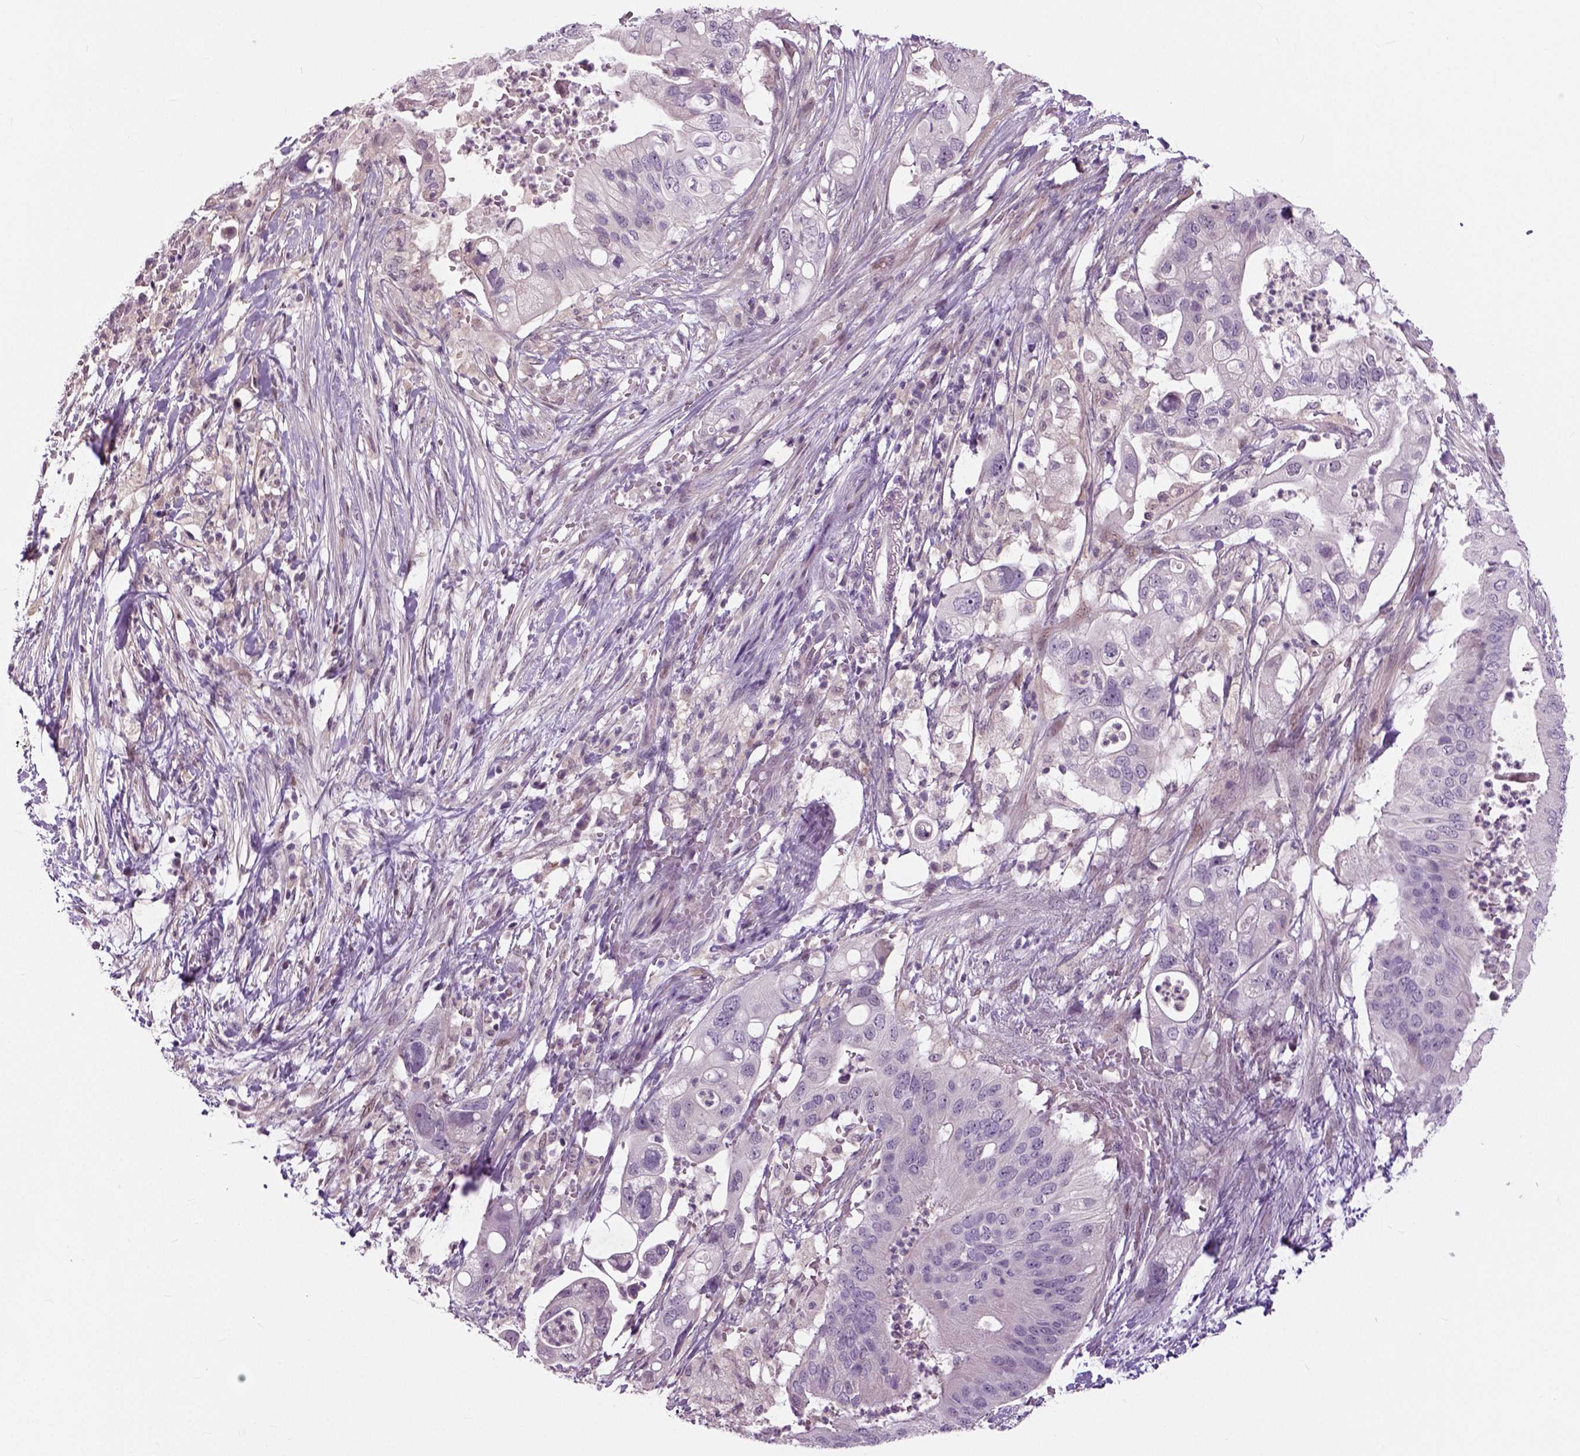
{"staining": {"intensity": "negative", "quantity": "none", "location": "none"}, "tissue": "pancreatic cancer", "cell_type": "Tumor cells", "image_type": "cancer", "snomed": [{"axis": "morphology", "description": "Adenocarcinoma, NOS"}, {"axis": "topography", "description": "Pancreas"}], "caption": "Pancreatic adenocarcinoma stained for a protein using IHC displays no staining tumor cells.", "gene": "NECAB1", "patient": {"sex": "female", "age": 72}}